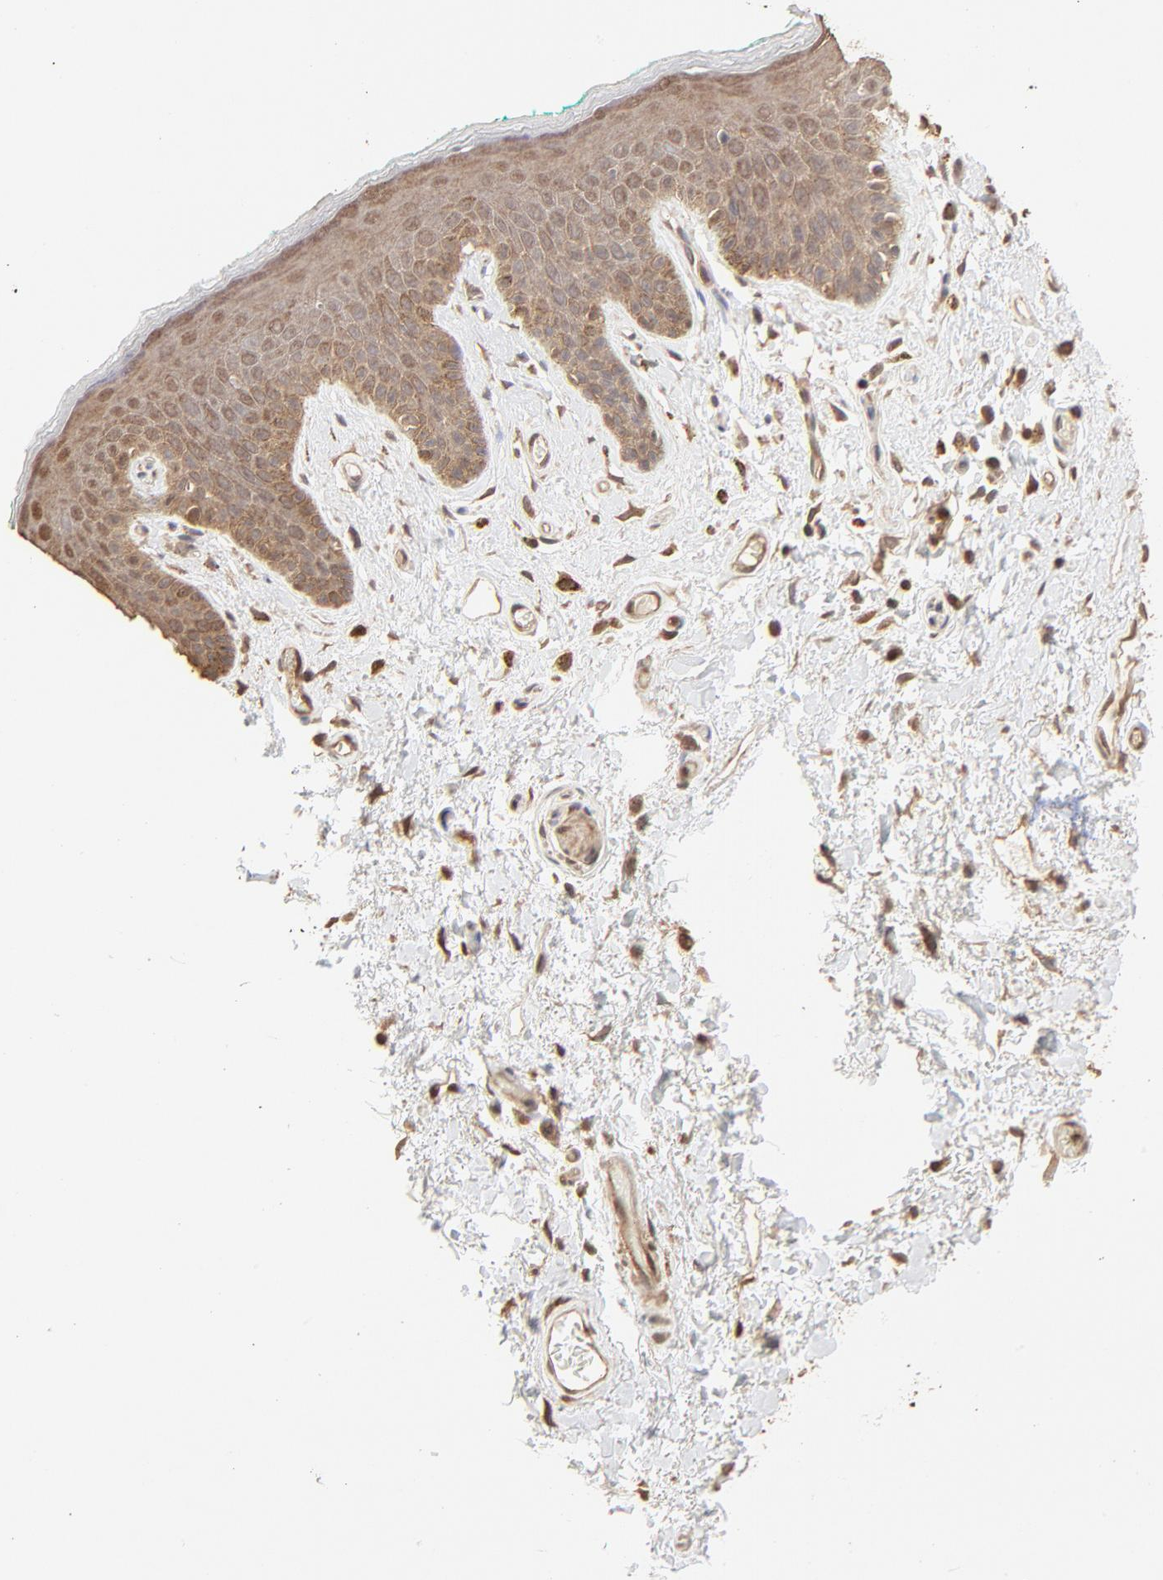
{"staining": {"intensity": "moderate", "quantity": ">75%", "location": "cytoplasmic/membranous,nuclear"}, "tissue": "skin", "cell_type": "Epidermal cells", "image_type": "normal", "snomed": [{"axis": "morphology", "description": "Normal tissue, NOS"}, {"axis": "topography", "description": "Anal"}], "caption": "Protein expression analysis of unremarkable skin exhibits moderate cytoplasmic/membranous,nuclear positivity in approximately >75% of epidermal cells.", "gene": "PPP2CA", "patient": {"sex": "male", "age": 74}}